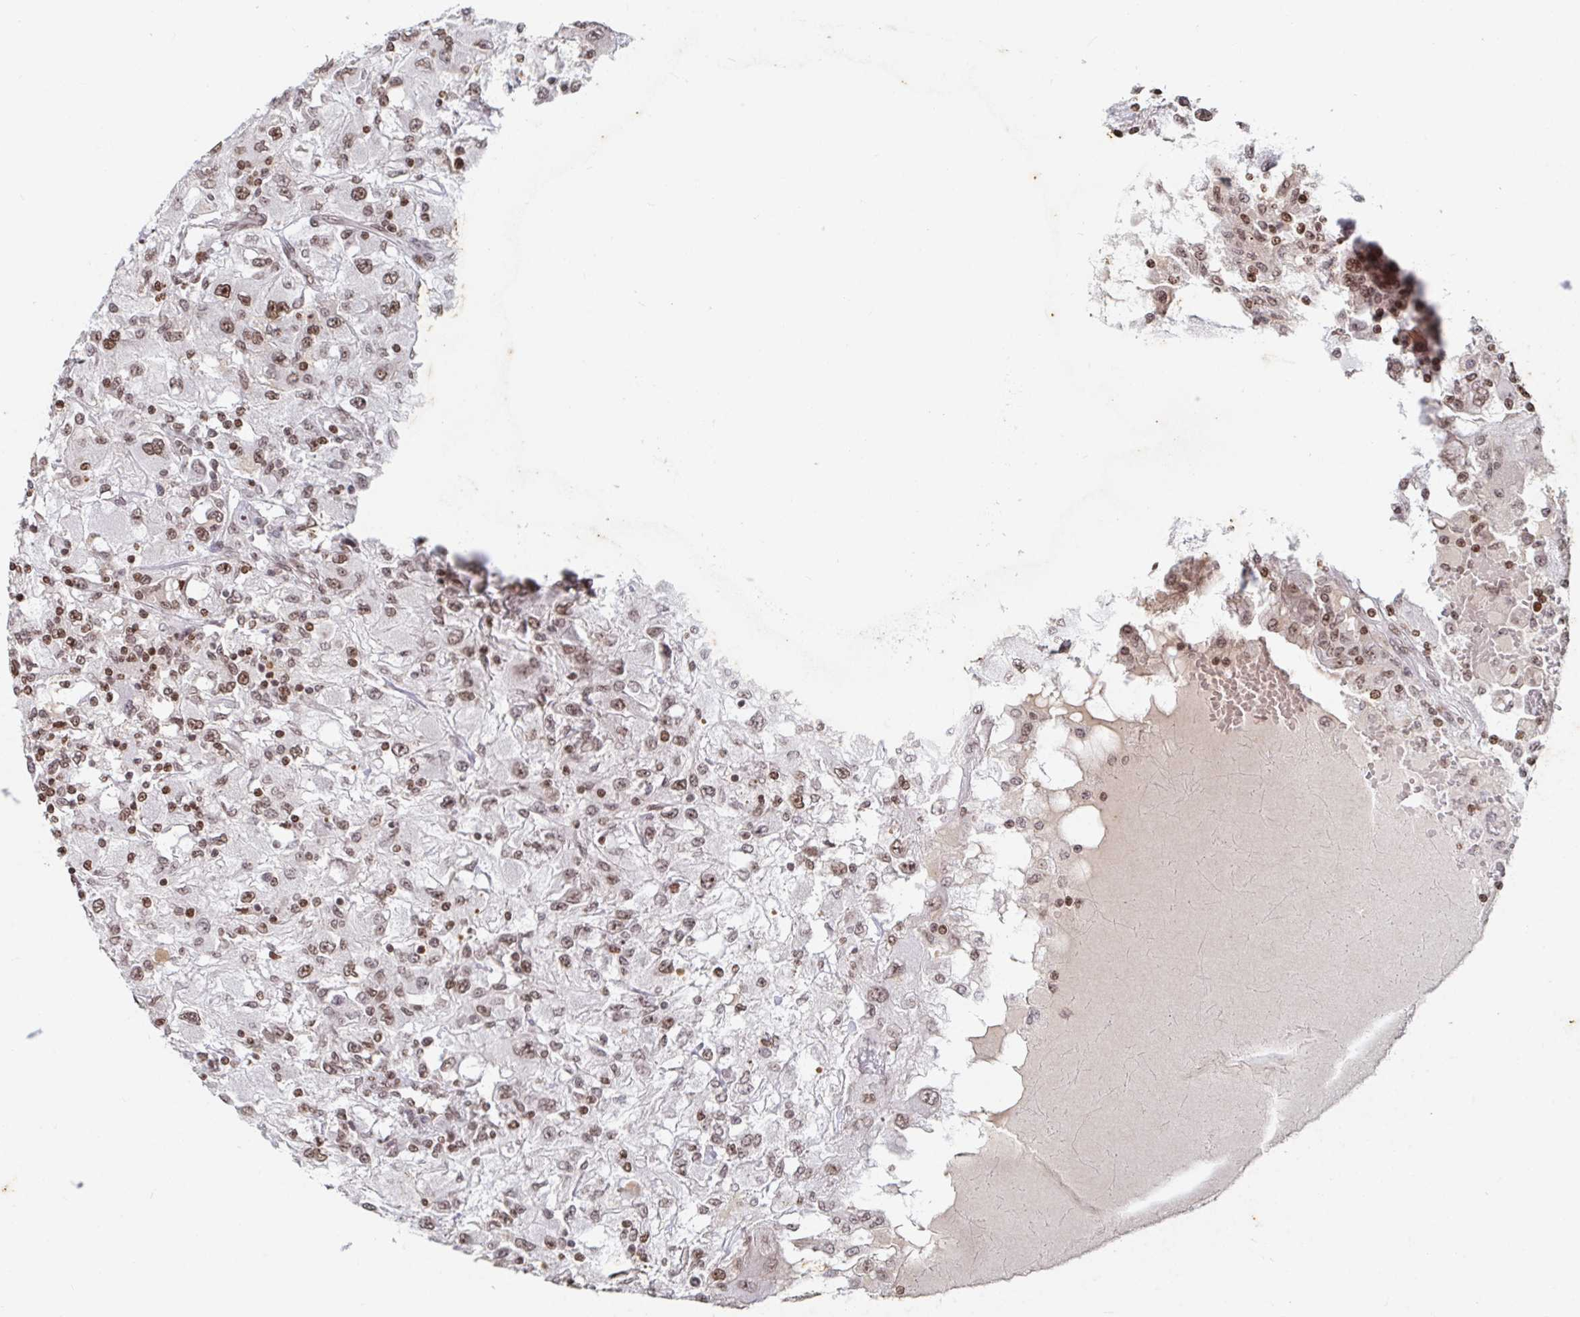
{"staining": {"intensity": "moderate", "quantity": ">75%", "location": "nuclear"}, "tissue": "renal cancer", "cell_type": "Tumor cells", "image_type": "cancer", "snomed": [{"axis": "morphology", "description": "Adenocarcinoma, NOS"}, {"axis": "topography", "description": "Kidney"}], "caption": "About >75% of tumor cells in human renal adenocarcinoma demonstrate moderate nuclear protein expression as visualized by brown immunohistochemical staining.", "gene": "C19orf53", "patient": {"sex": "female", "age": 67}}